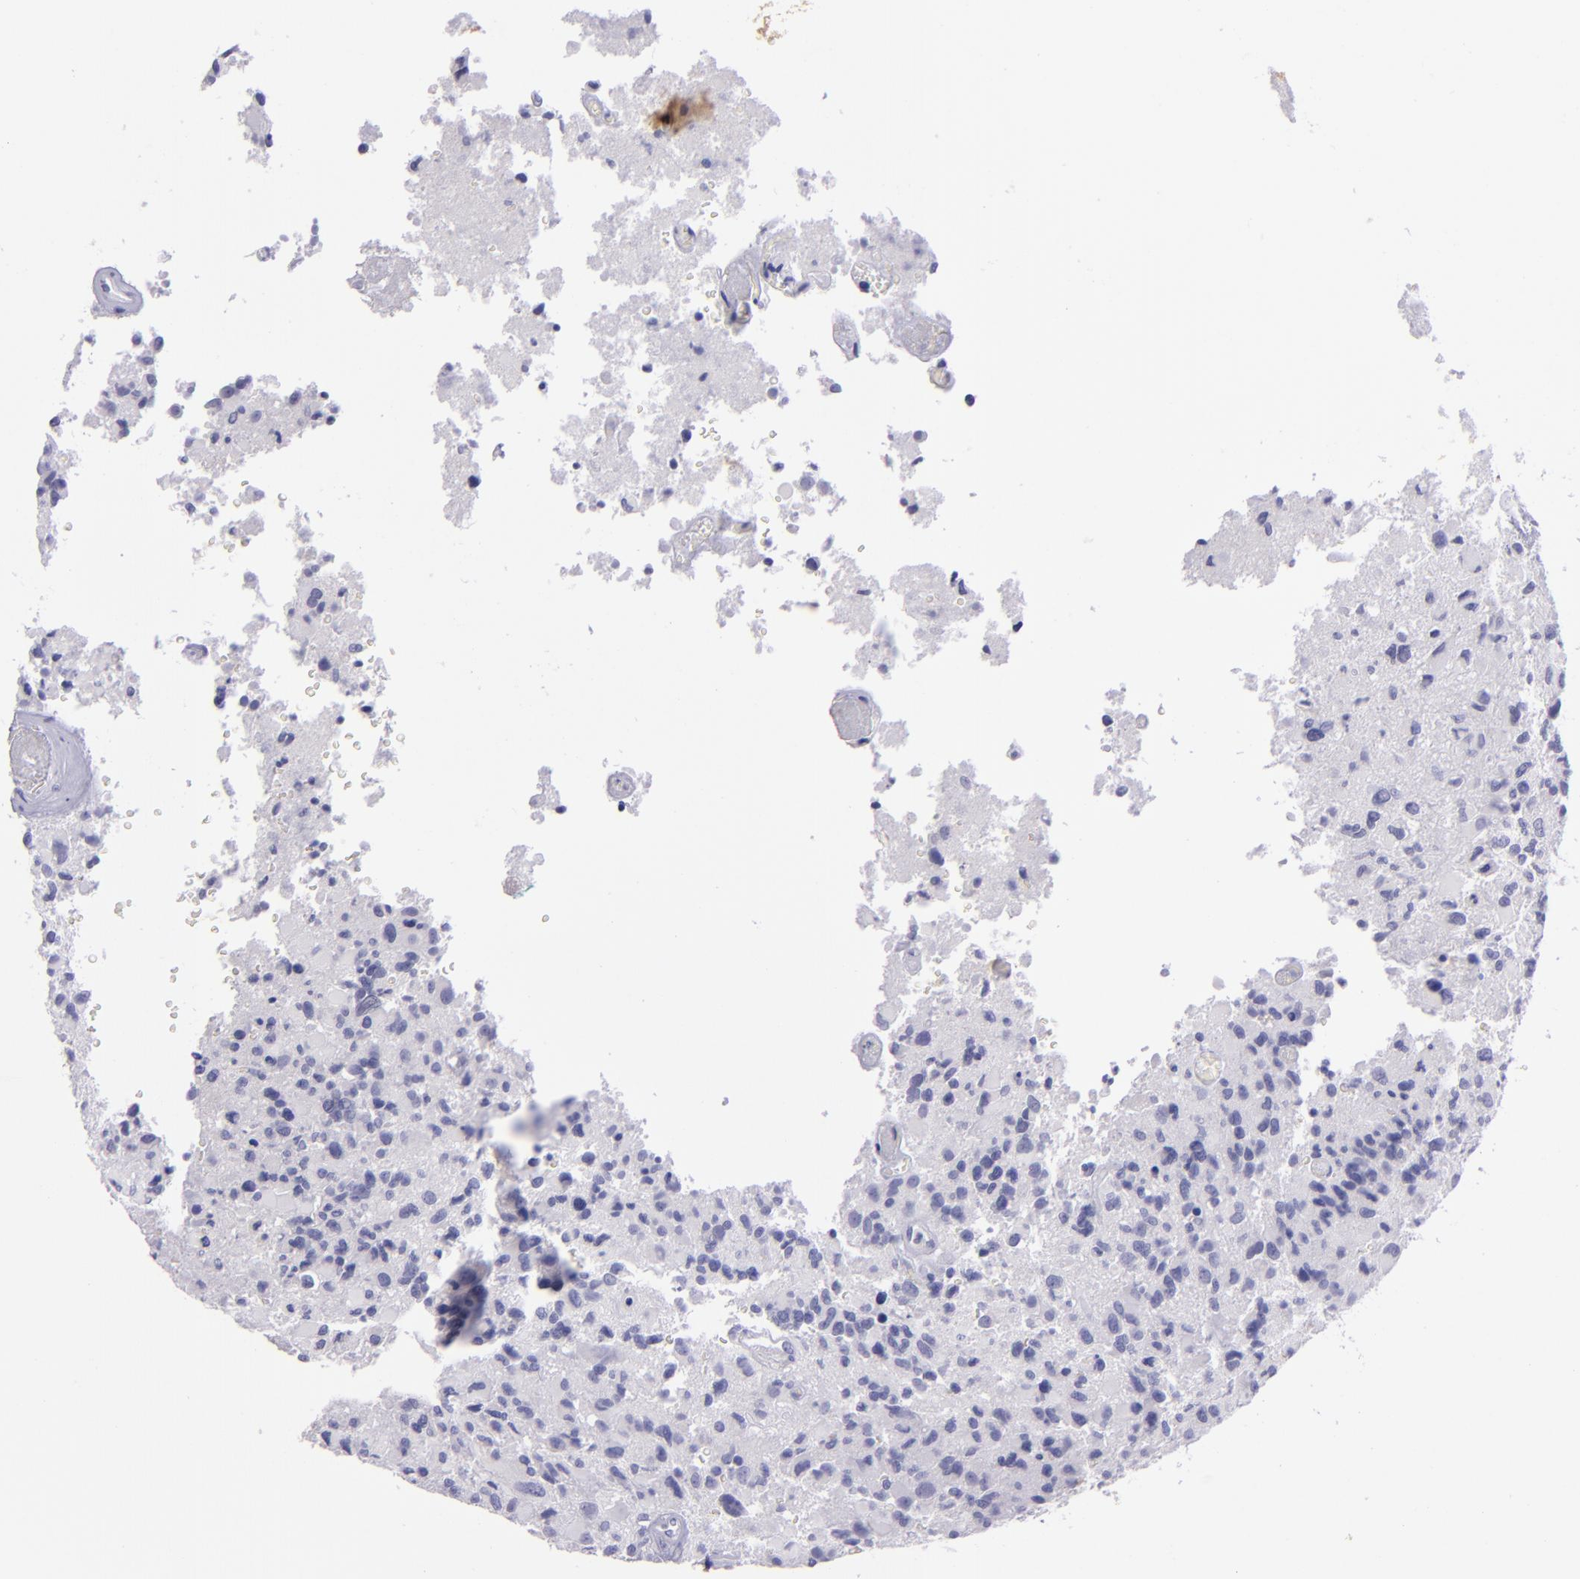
{"staining": {"intensity": "negative", "quantity": "none", "location": "none"}, "tissue": "glioma", "cell_type": "Tumor cells", "image_type": "cancer", "snomed": [{"axis": "morphology", "description": "Glioma, malignant, High grade"}, {"axis": "topography", "description": "Brain"}], "caption": "Immunohistochemical staining of human high-grade glioma (malignant) exhibits no significant positivity in tumor cells.", "gene": "TNNT3", "patient": {"sex": "male", "age": 69}}